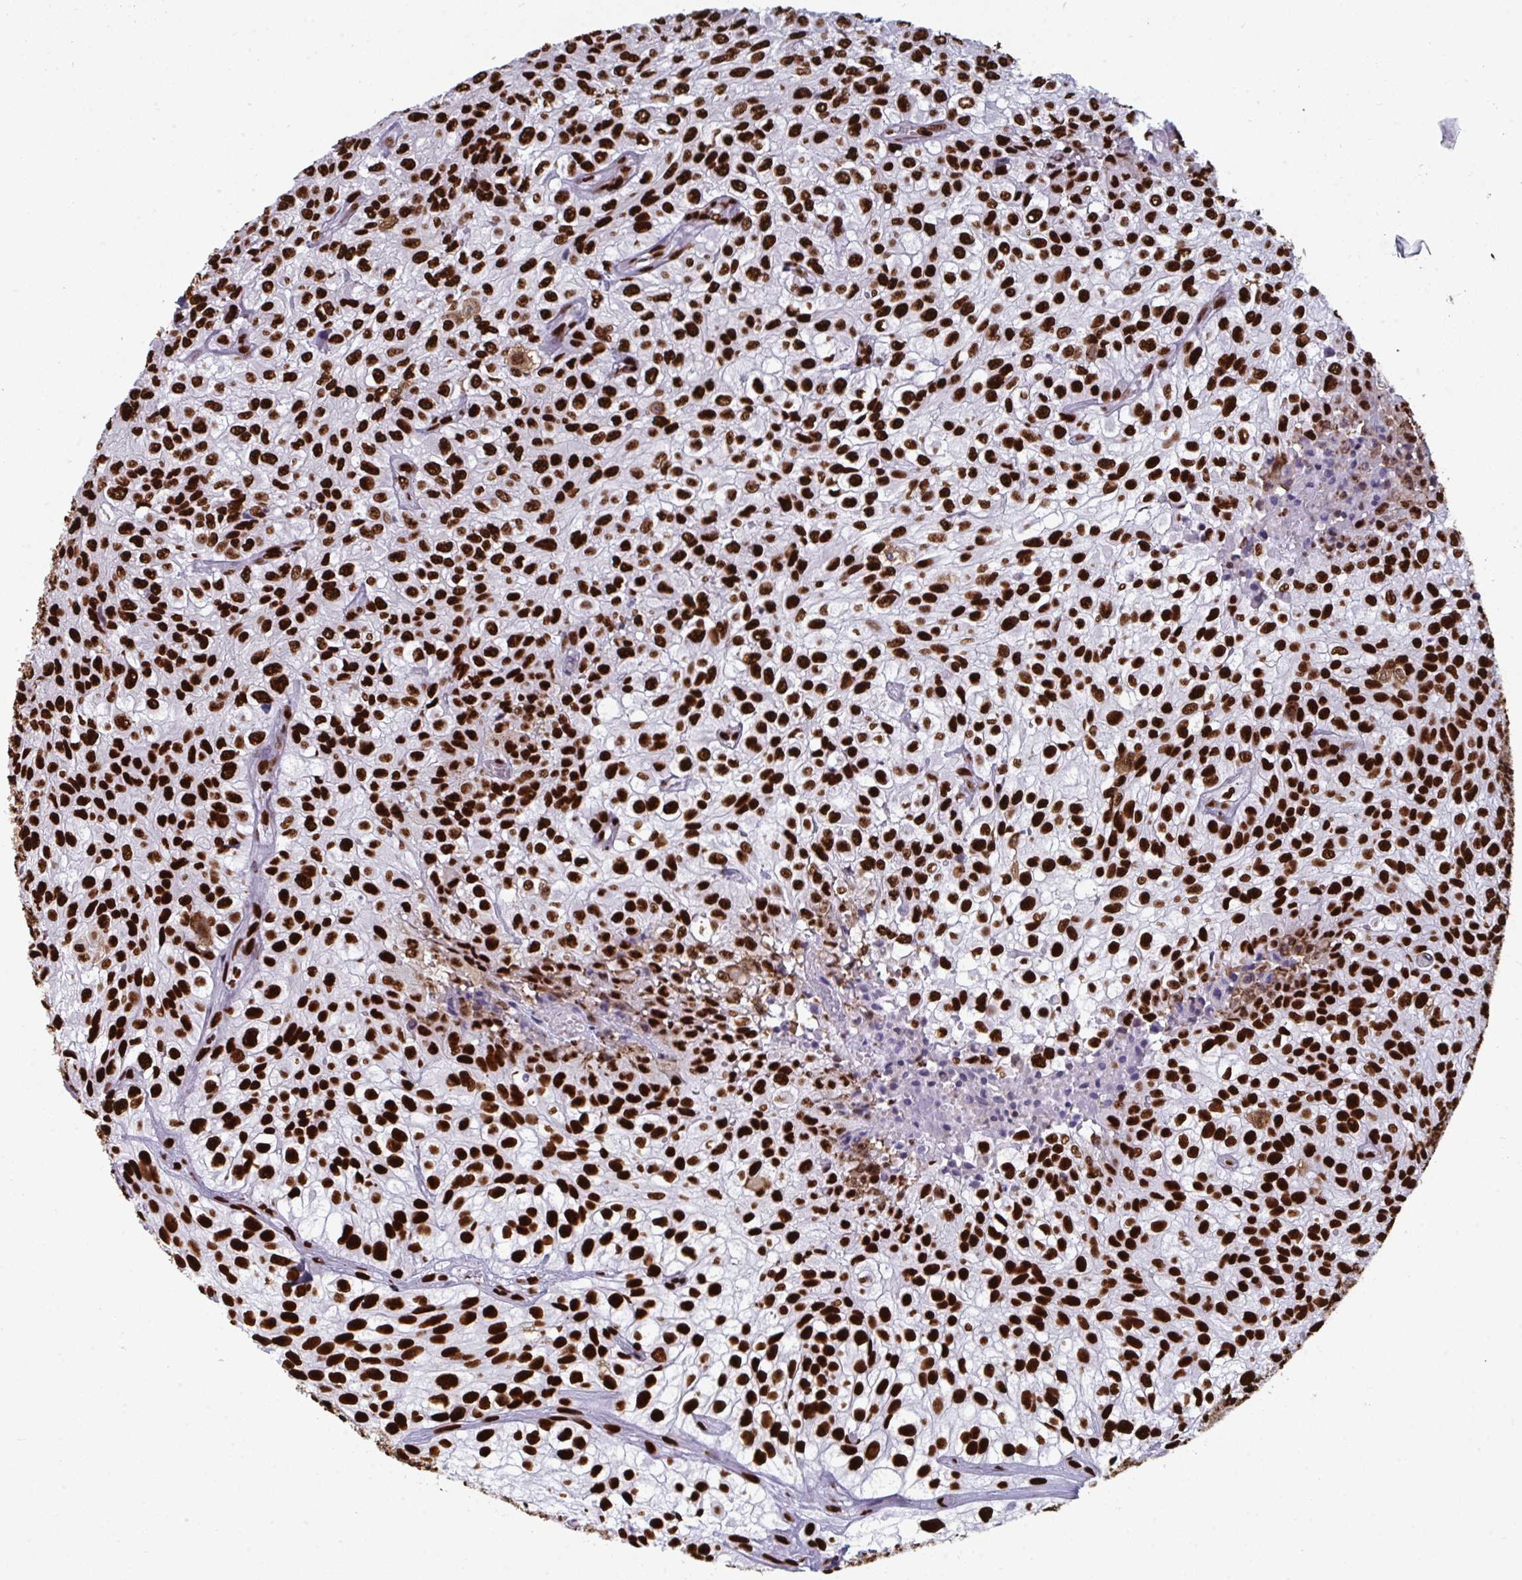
{"staining": {"intensity": "strong", "quantity": ">75%", "location": "nuclear"}, "tissue": "urothelial cancer", "cell_type": "Tumor cells", "image_type": "cancer", "snomed": [{"axis": "morphology", "description": "Urothelial carcinoma, High grade"}, {"axis": "topography", "description": "Urinary bladder"}], "caption": "High-power microscopy captured an immunohistochemistry (IHC) micrograph of urothelial cancer, revealing strong nuclear expression in approximately >75% of tumor cells.", "gene": "GAR1", "patient": {"sex": "male", "age": 56}}